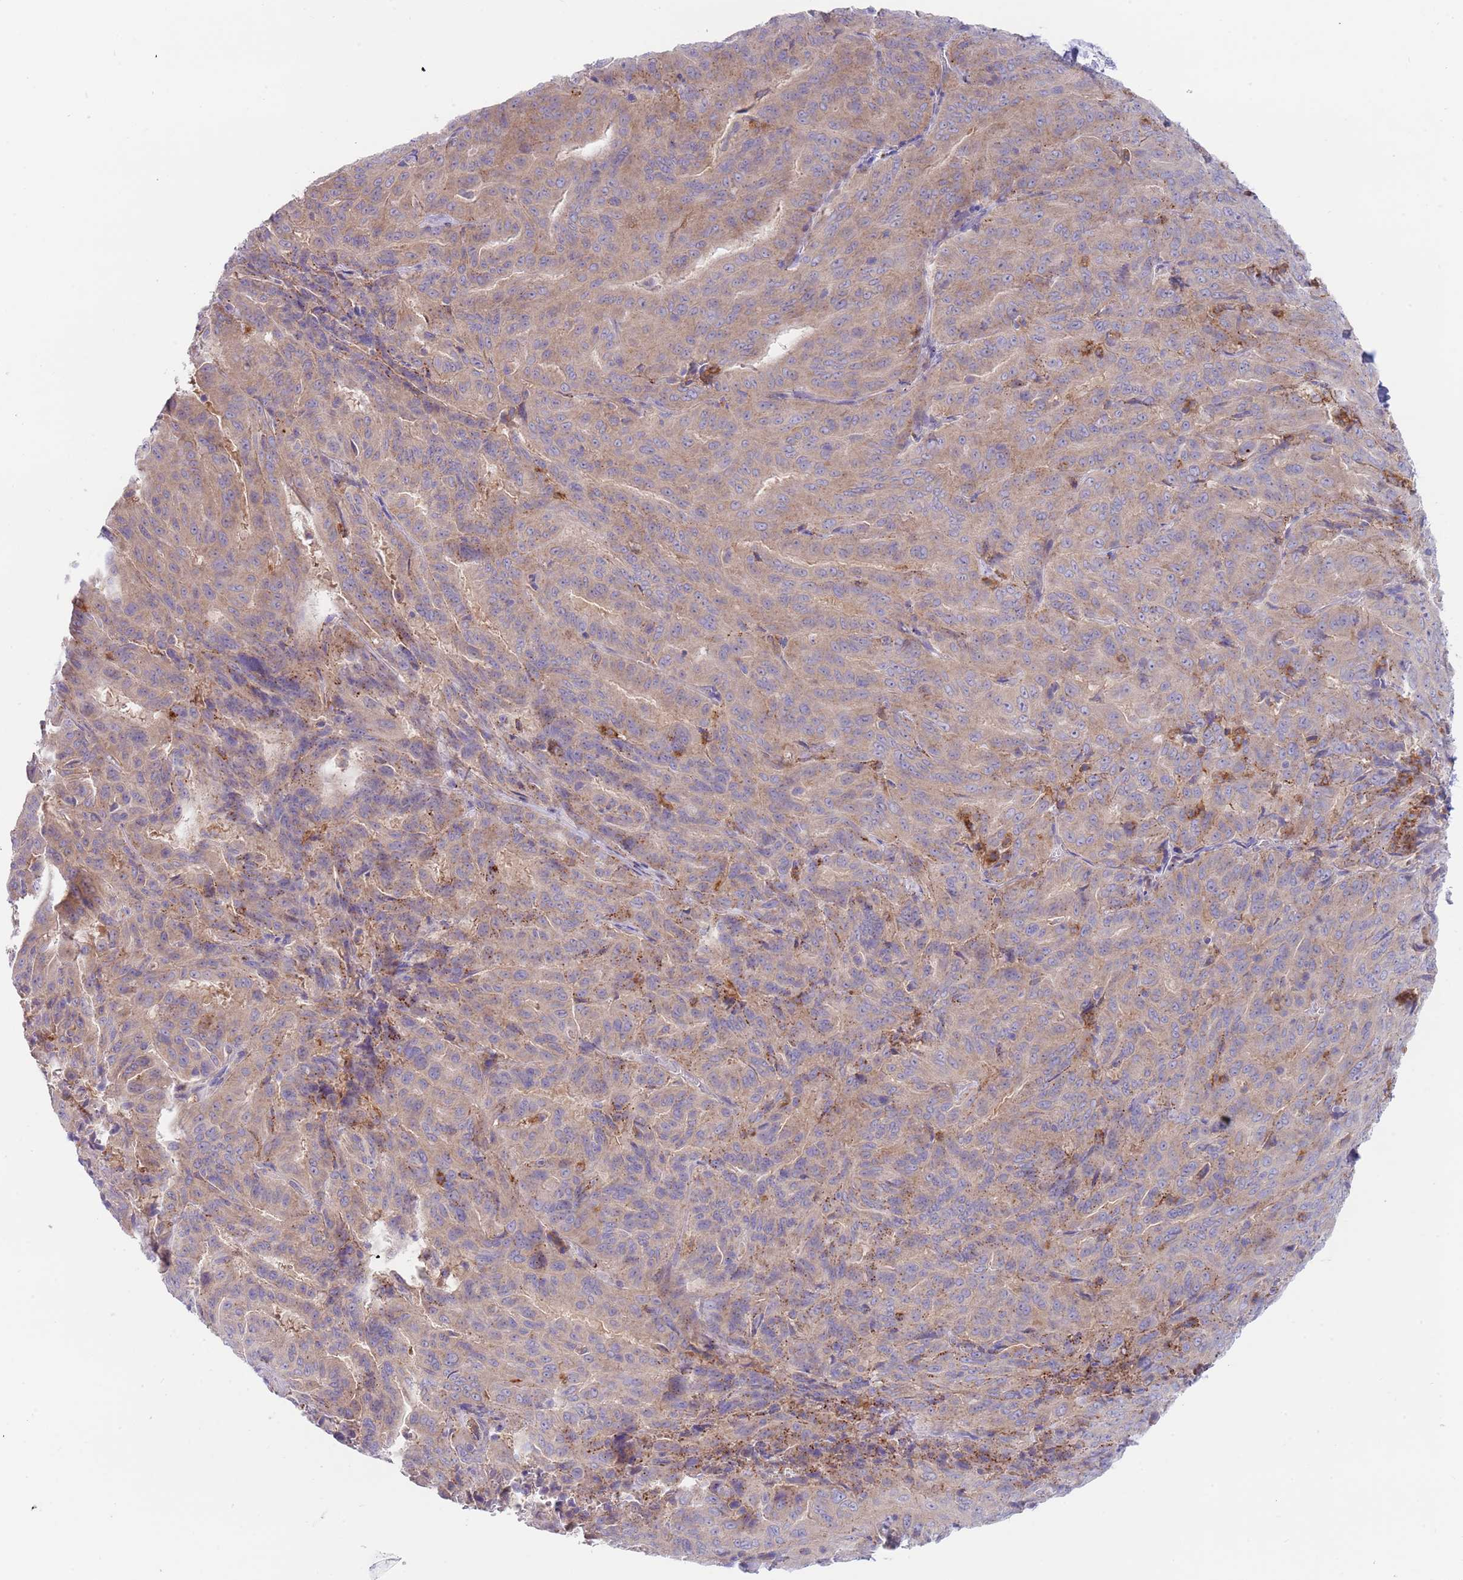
{"staining": {"intensity": "weak", "quantity": ">75%", "location": "cytoplasmic/membranous"}, "tissue": "pancreatic cancer", "cell_type": "Tumor cells", "image_type": "cancer", "snomed": [{"axis": "morphology", "description": "Adenocarcinoma, NOS"}, {"axis": "topography", "description": "Pancreas"}], "caption": "Approximately >75% of tumor cells in pancreatic cancer exhibit weak cytoplasmic/membranous protein staining as visualized by brown immunohistochemical staining.", "gene": "TYW1", "patient": {"sex": "male", "age": 63}}